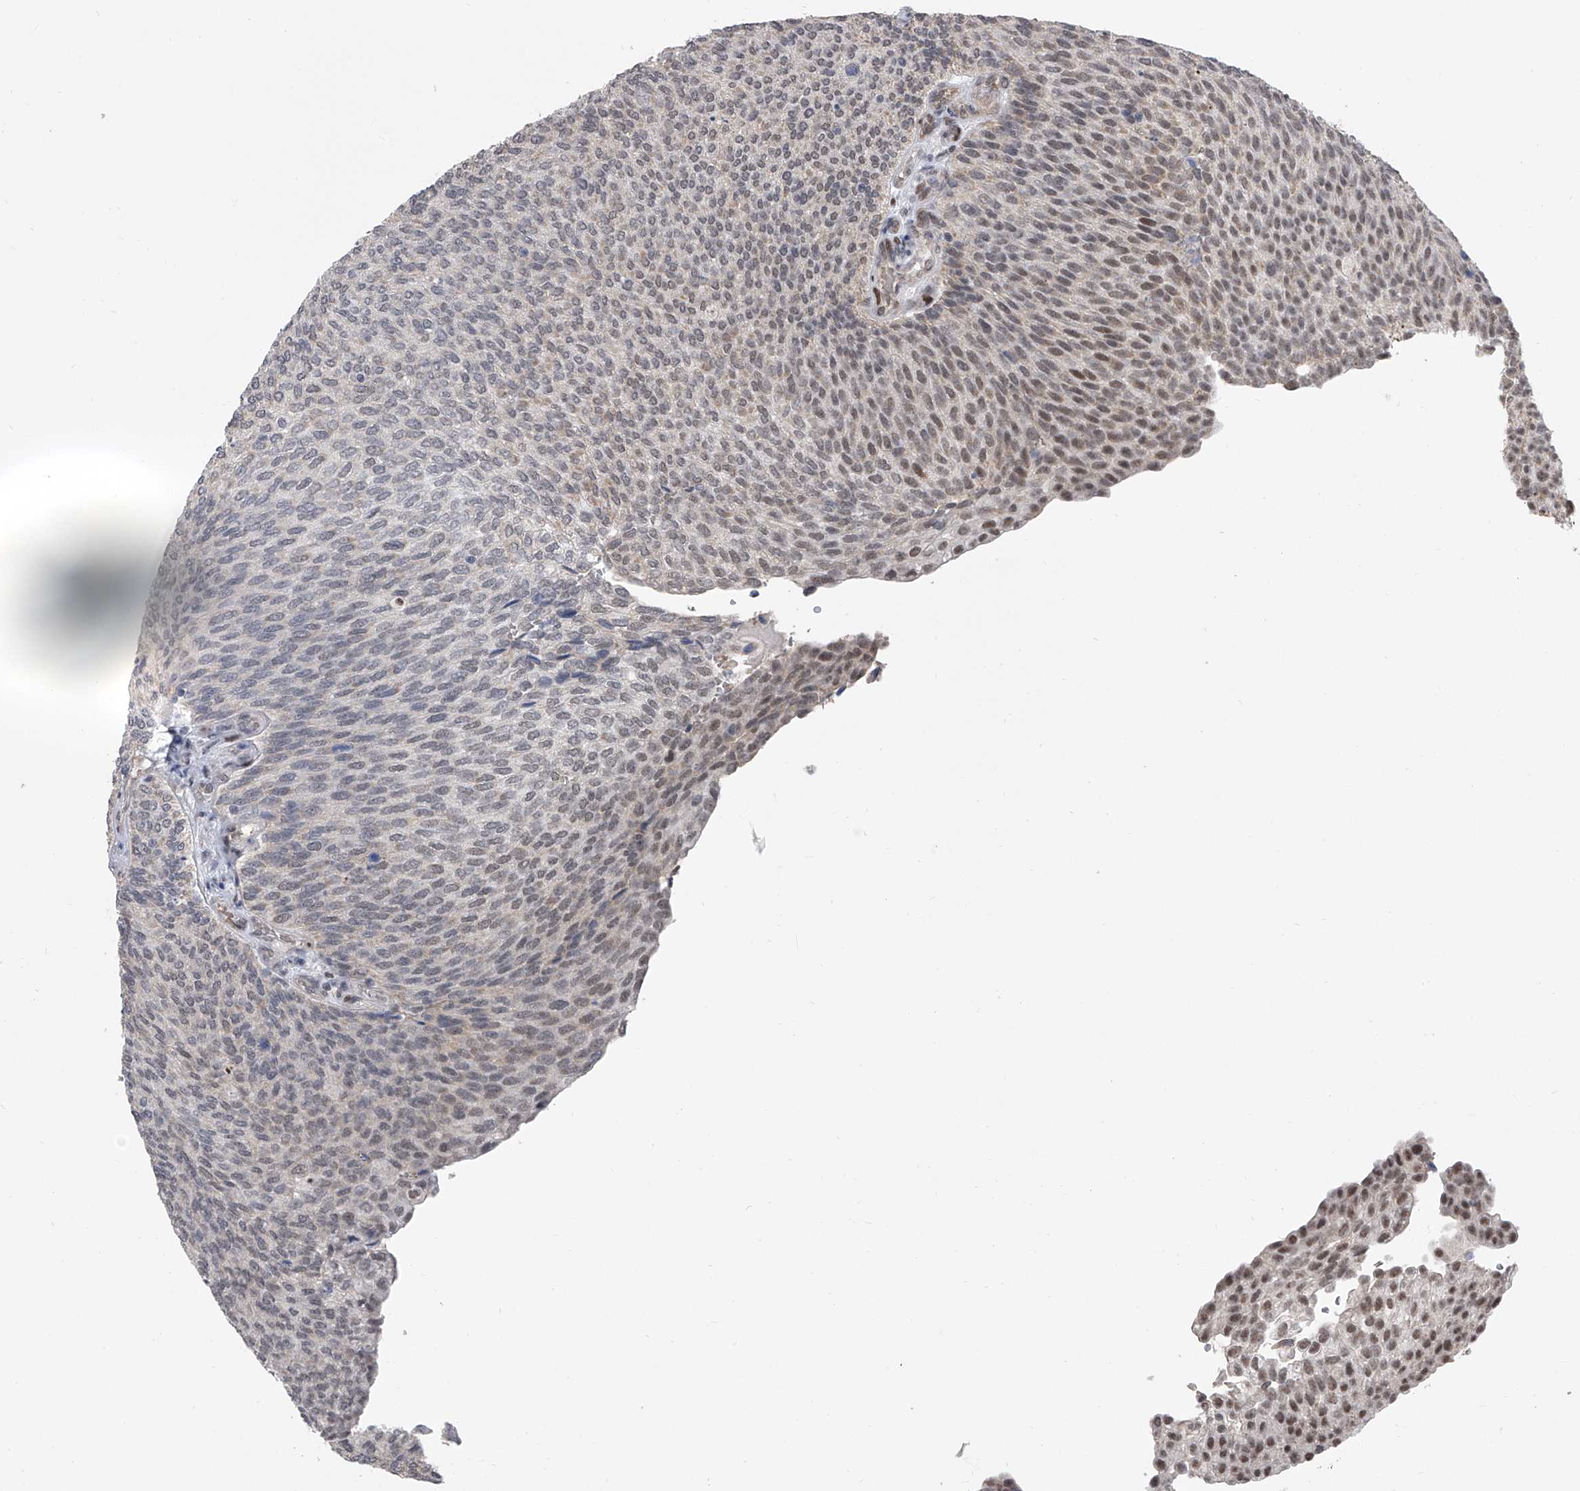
{"staining": {"intensity": "negative", "quantity": "none", "location": "none"}, "tissue": "urothelial cancer", "cell_type": "Tumor cells", "image_type": "cancer", "snomed": [{"axis": "morphology", "description": "Urothelial carcinoma, Low grade"}, {"axis": "topography", "description": "Urinary bladder"}], "caption": "Photomicrograph shows no significant protein staining in tumor cells of urothelial carcinoma (low-grade). The staining was performed using DAB (3,3'-diaminobenzidine) to visualize the protein expression in brown, while the nuclei were stained in blue with hematoxylin (Magnification: 20x).", "gene": "ZNF426", "patient": {"sex": "female", "age": 79}}